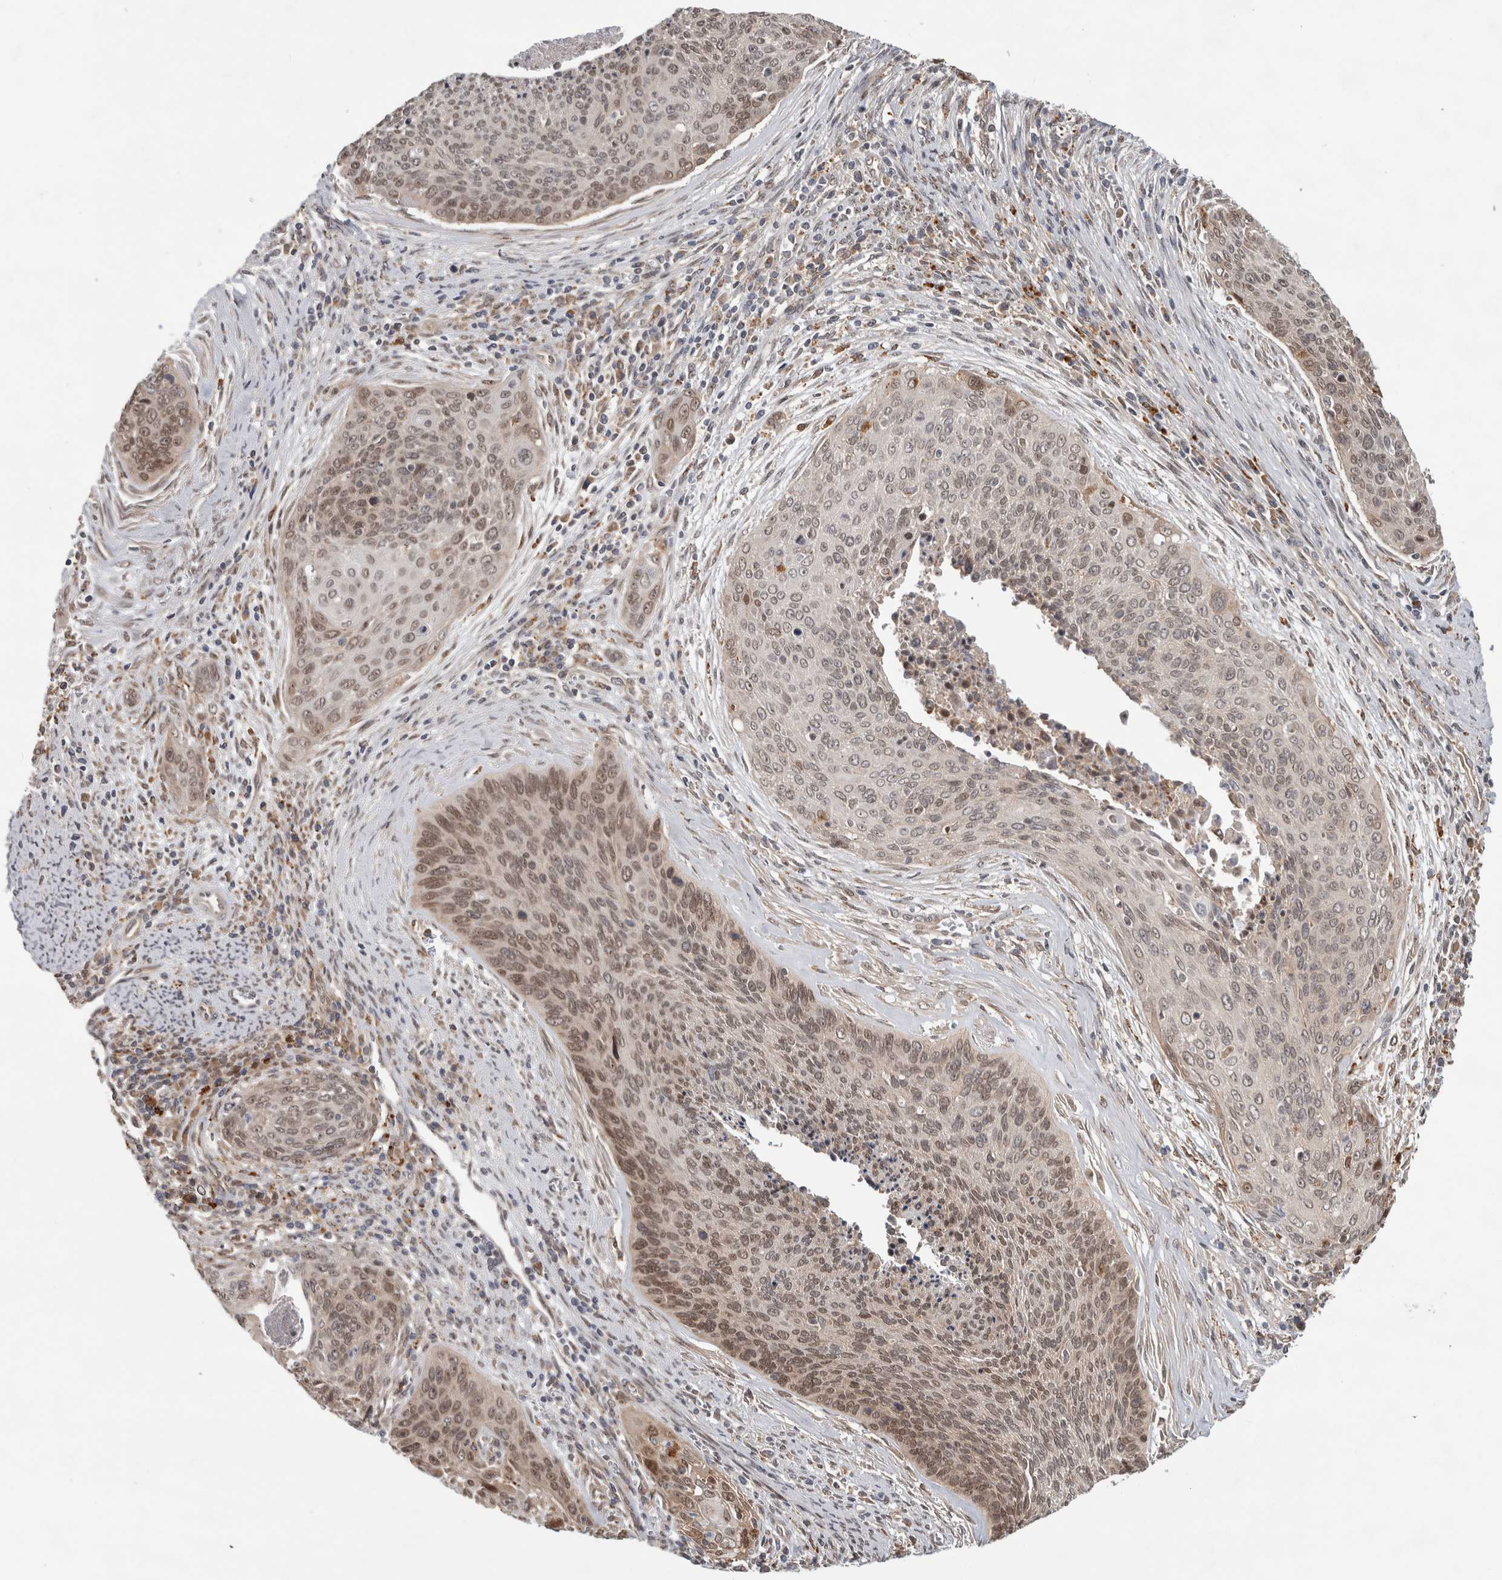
{"staining": {"intensity": "moderate", "quantity": ">75%", "location": "nuclear"}, "tissue": "cervical cancer", "cell_type": "Tumor cells", "image_type": "cancer", "snomed": [{"axis": "morphology", "description": "Squamous cell carcinoma, NOS"}, {"axis": "topography", "description": "Cervix"}], "caption": "This is a histology image of immunohistochemistry staining of cervical cancer, which shows moderate positivity in the nuclear of tumor cells.", "gene": "NAB2", "patient": {"sex": "female", "age": 55}}